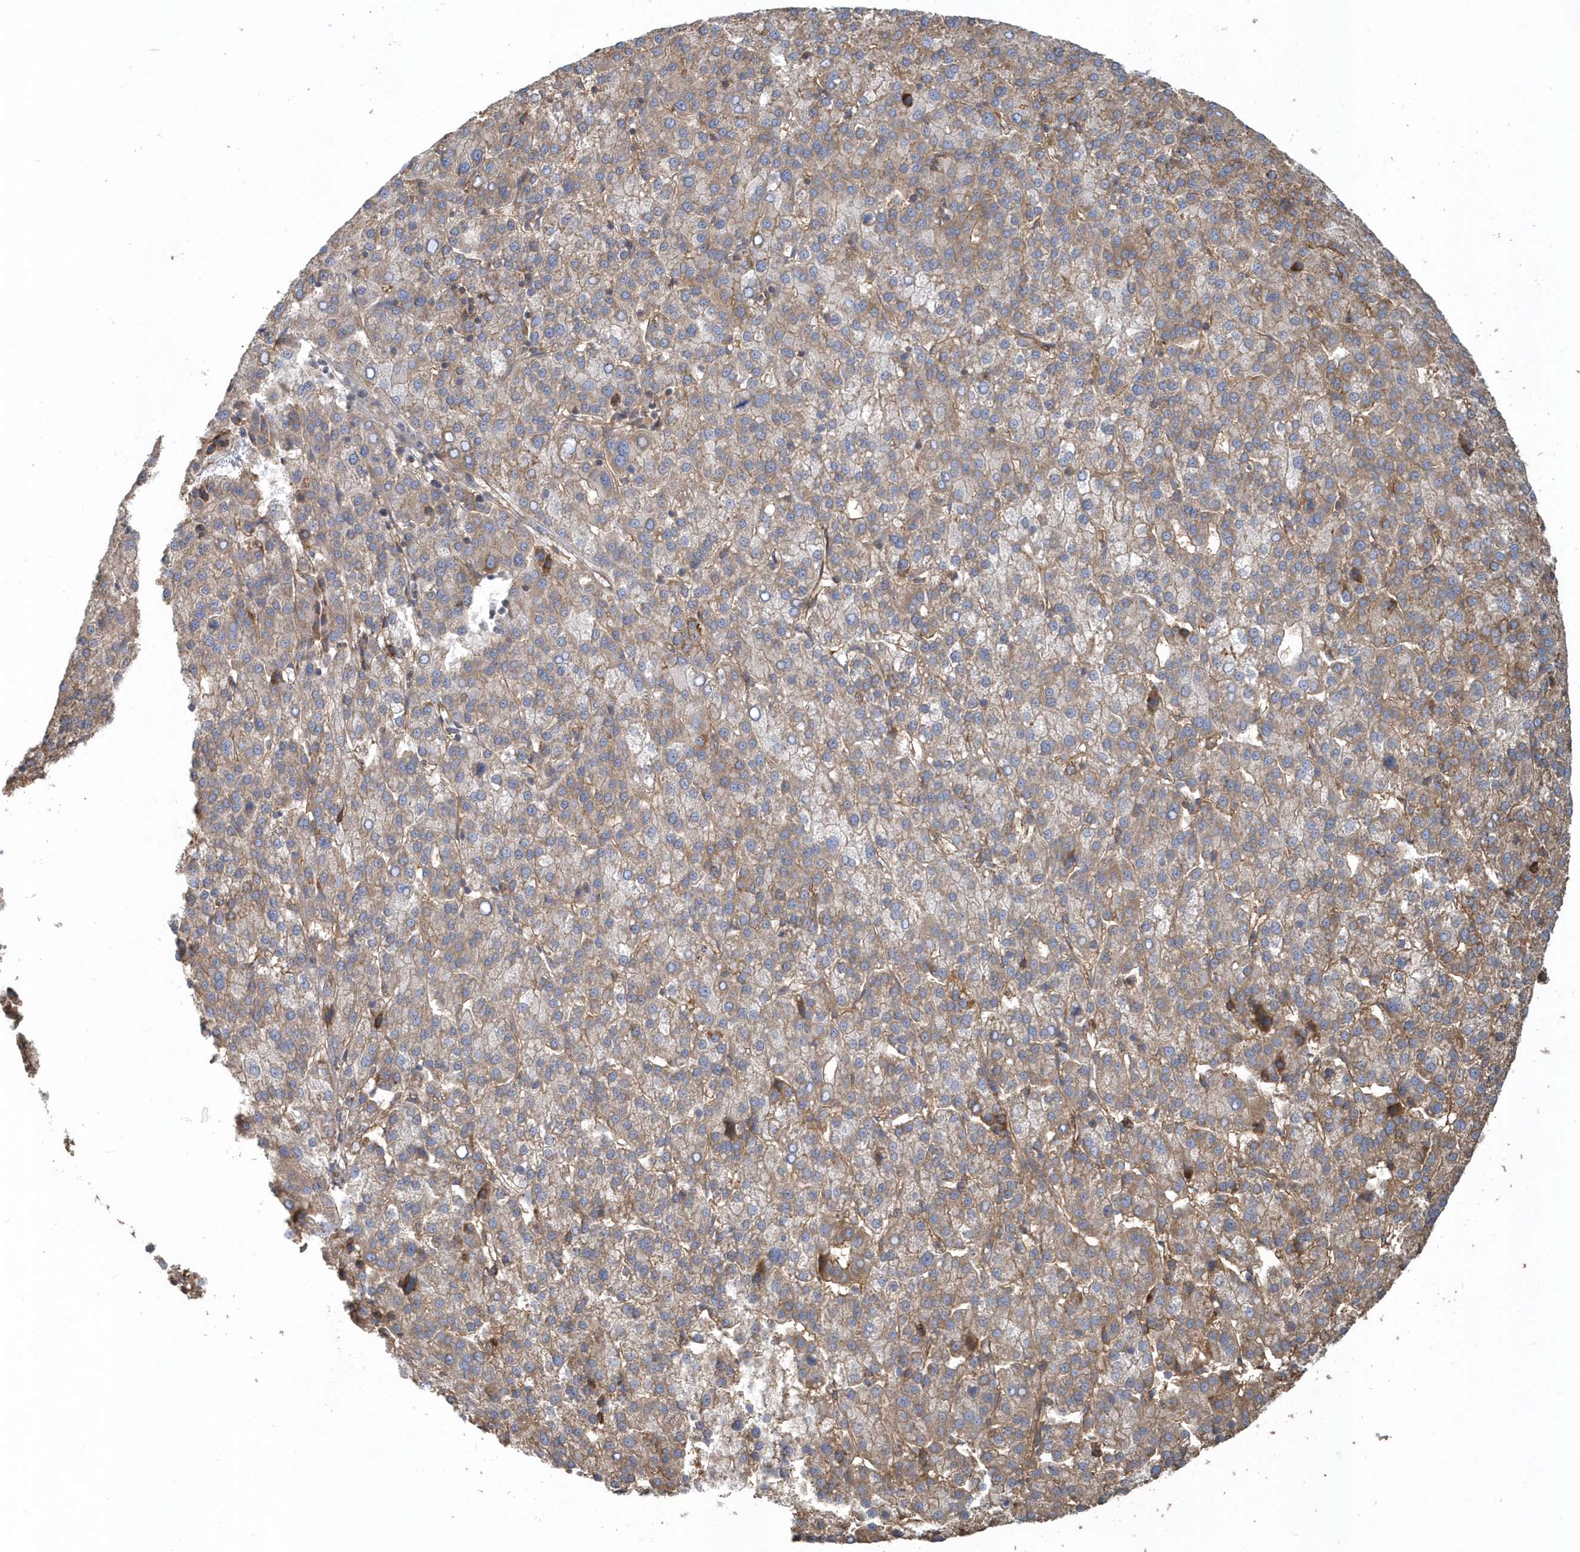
{"staining": {"intensity": "weak", "quantity": ">75%", "location": "cytoplasmic/membranous"}, "tissue": "liver cancer", "cell_type": "Tumor cells", "image_type": "cancer", "snomed": [{"axis": "morphology", "description": "Carcinoma, Hepatocellular, NOS"}, {"axis": "topography", "description": "Liver"}], "caption": "A histopathology image showing weak cytoplasmic/membranous staining in approximately >75% of tumor cells in liver cancer, as visualized by brown immunohistochemical staining.", "gene": "TRAIP", "patient": {"sex": "female", "age": 58}}